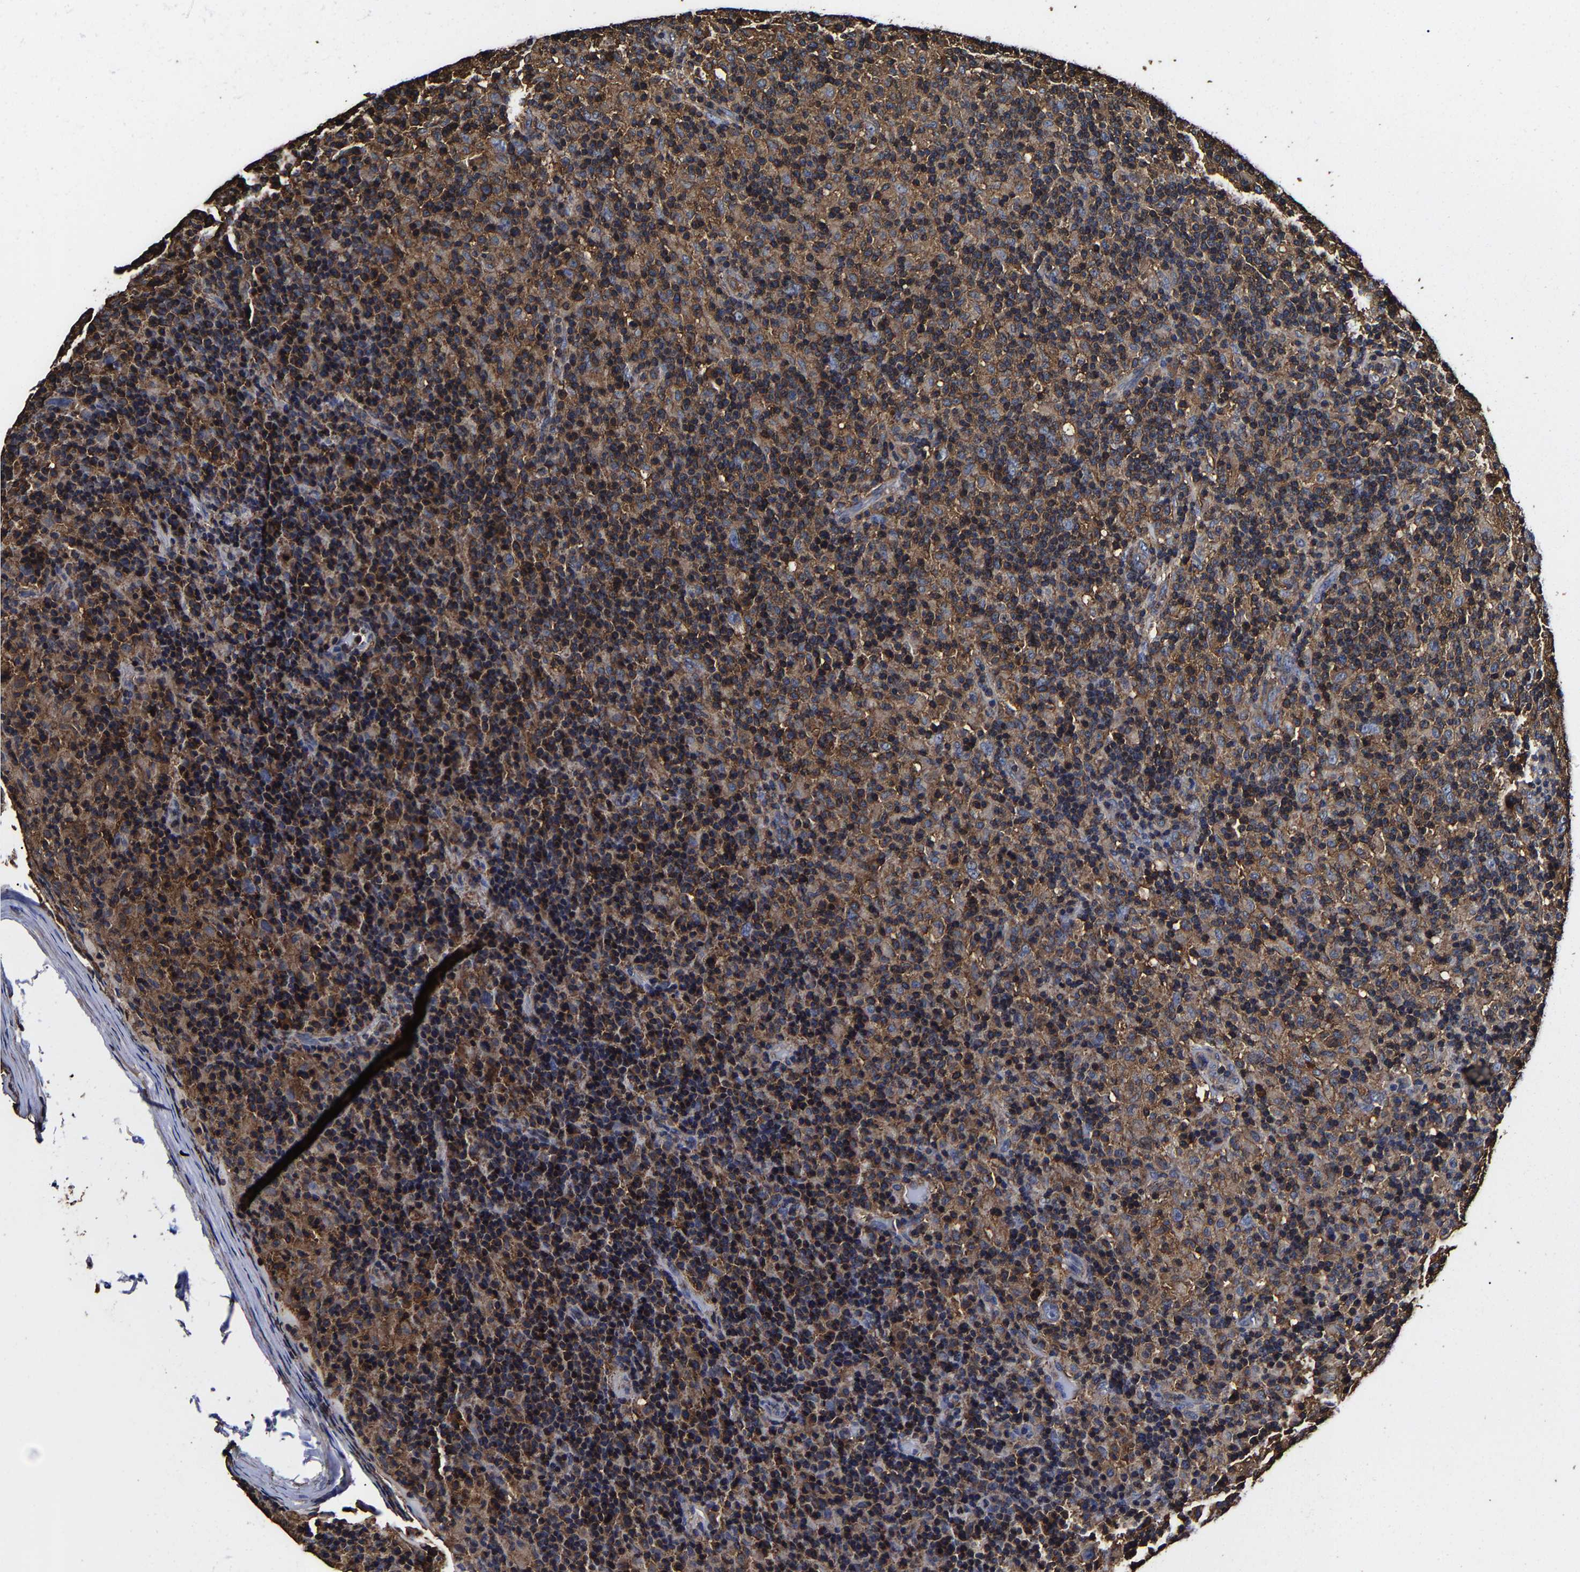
{"staining": {"intensity": "weak", "quantity": "<25%", "location": "cytoplasmic/membranous"}, "tissue": "lymphoma", "cell_type": "Tumor cells", "image_type": "cancer", "snomed": [{"axis": "morphology", "description": "Hodgkin's disease, NOS"}, {"axis": "topography", "description": "Lymph node"}], "caption": "A histopathology image of lymphoma stained for a protein demonstrates no brown staining in tumor cells.", "gene": "SSH3", "patient": {"sex": "male", "age": 70}}